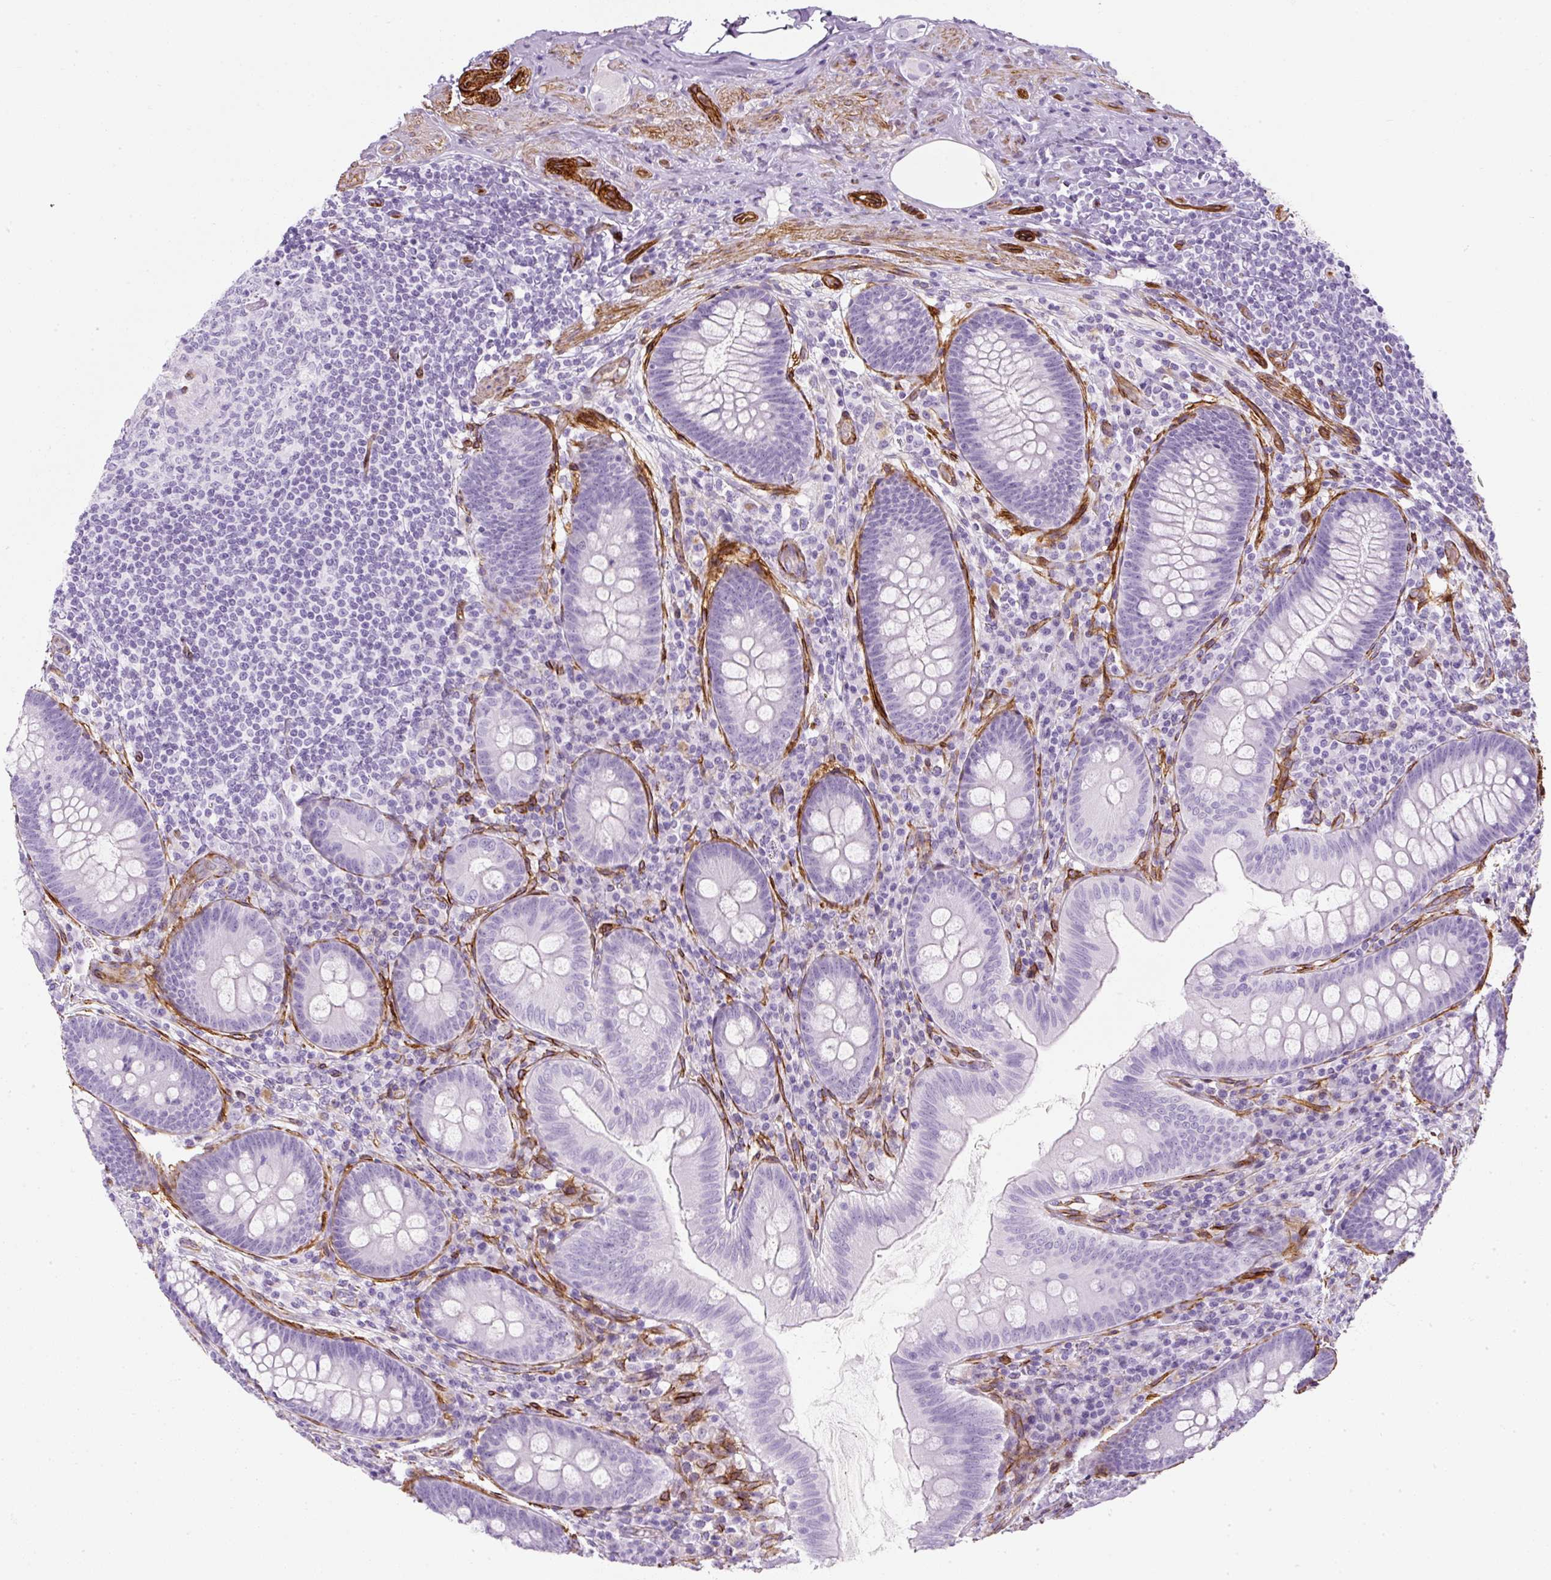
{"staining": {"intensity": "negative", "quantity": "none", "location": "none"}, "tissue": "appendix", "cell_type": "Glandular cells", "image_type": "normal", "snomed": [{"axis": "morphology", "description": "Normal tissue, NOS"}, {"axis": "topography", "description": "Appendix"}], "caption": "Photomicrograph shows no significant protein positivity in glandular cells of benign appendix.", "gene": "CAVIN3", "patient": {"sex": "male", "age": 71}}